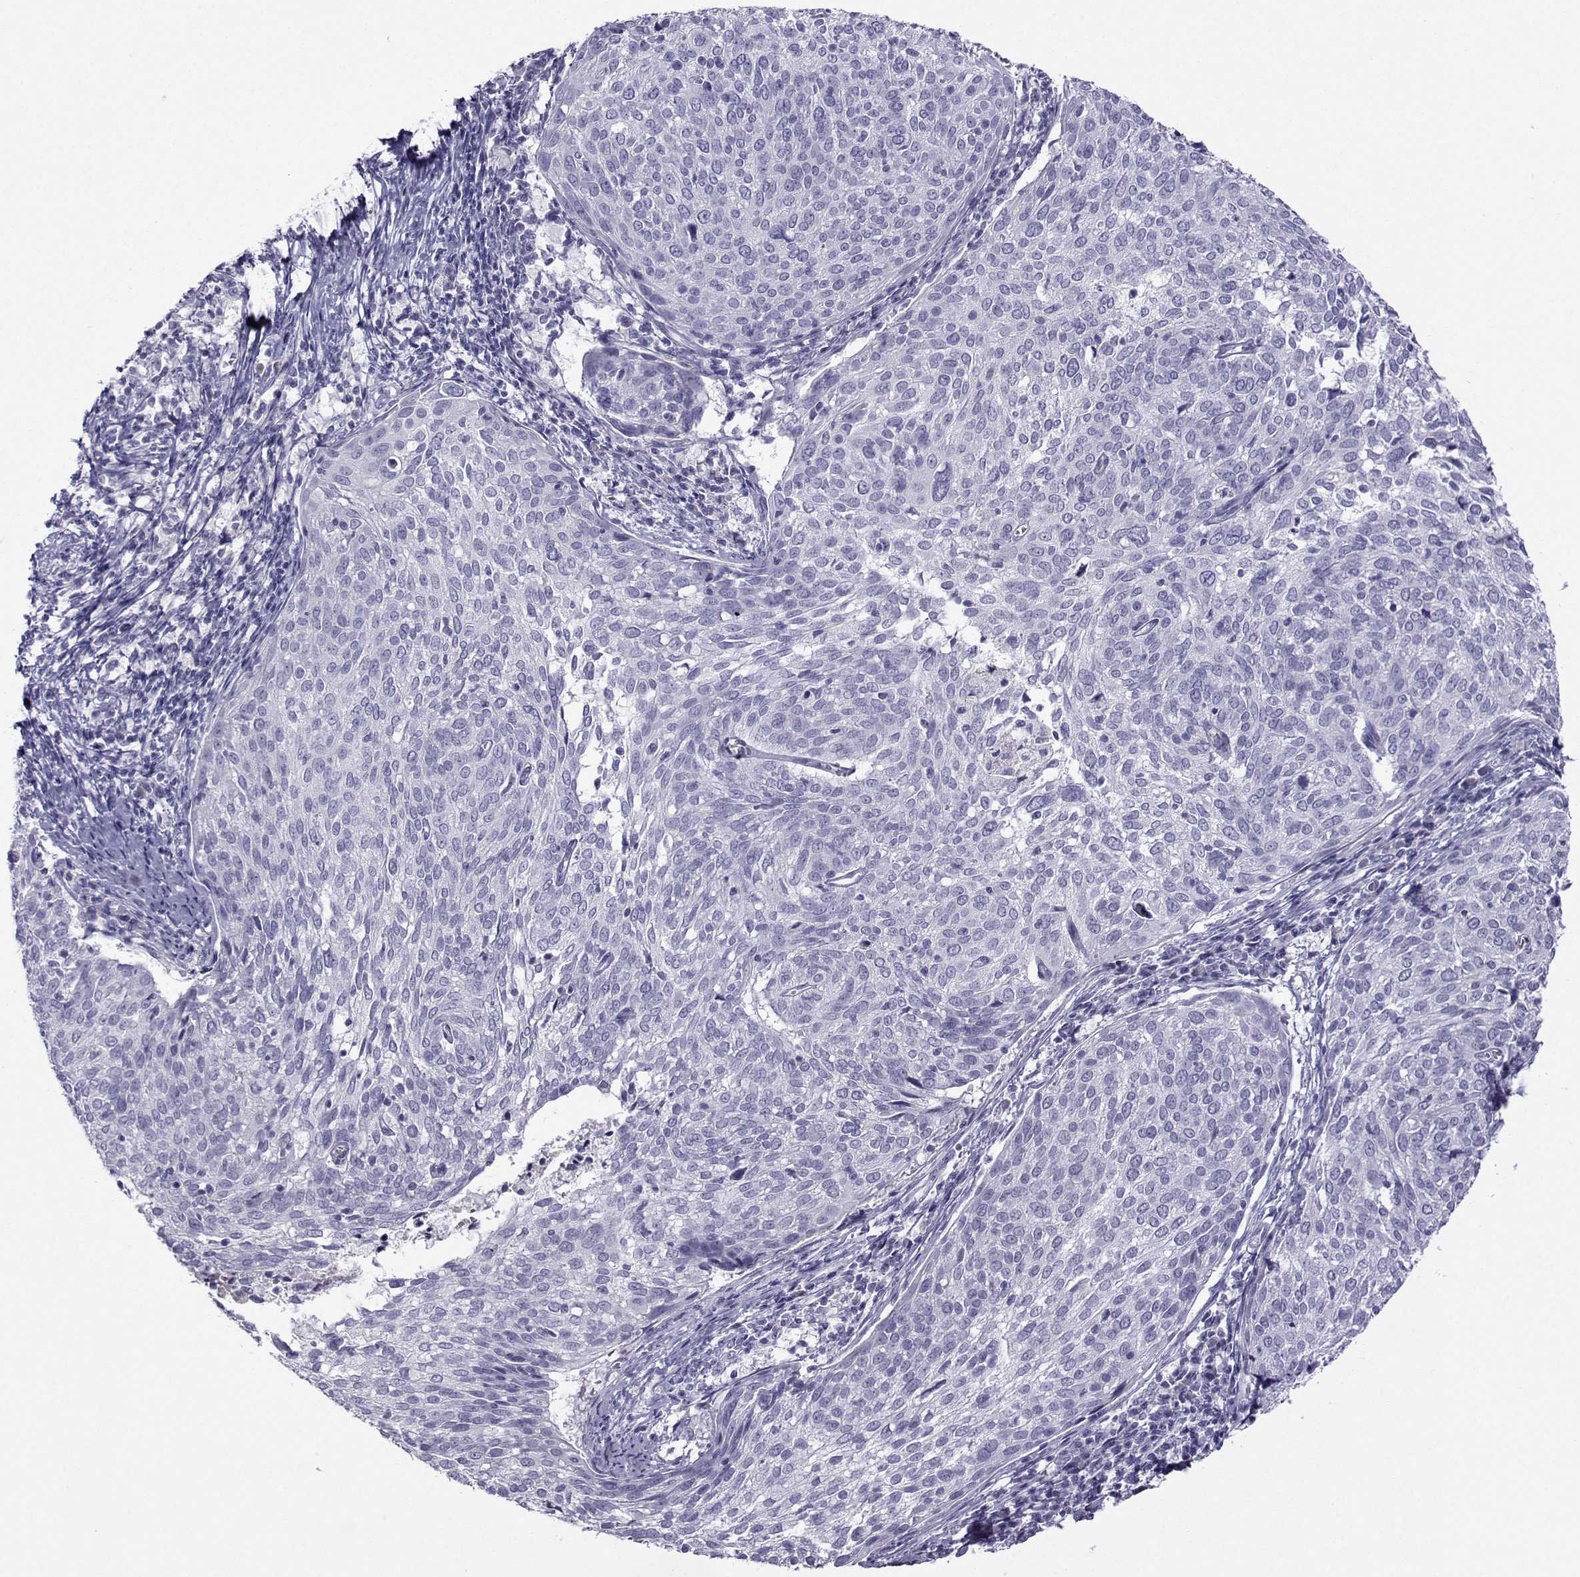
{"staining": {"intensity": "negative", "quantity": "none", "location": "none"}, "tissue": "cervical cancer", "cell_type": "Tumor cells", "image_type": "cancer", "snomed": [{"axis": "morphology", "description": "Squamous cell carcinoma, NOS"}, {"axis": "topography", "description": "Cervix"}], "caption": "DAB immunohistochemical staining of human squamous cell carcinoma (cervical) displays no significant expression in tumor cells.", "gene": "ARMC2", "patient": {"sex": "female", "age": 39}}